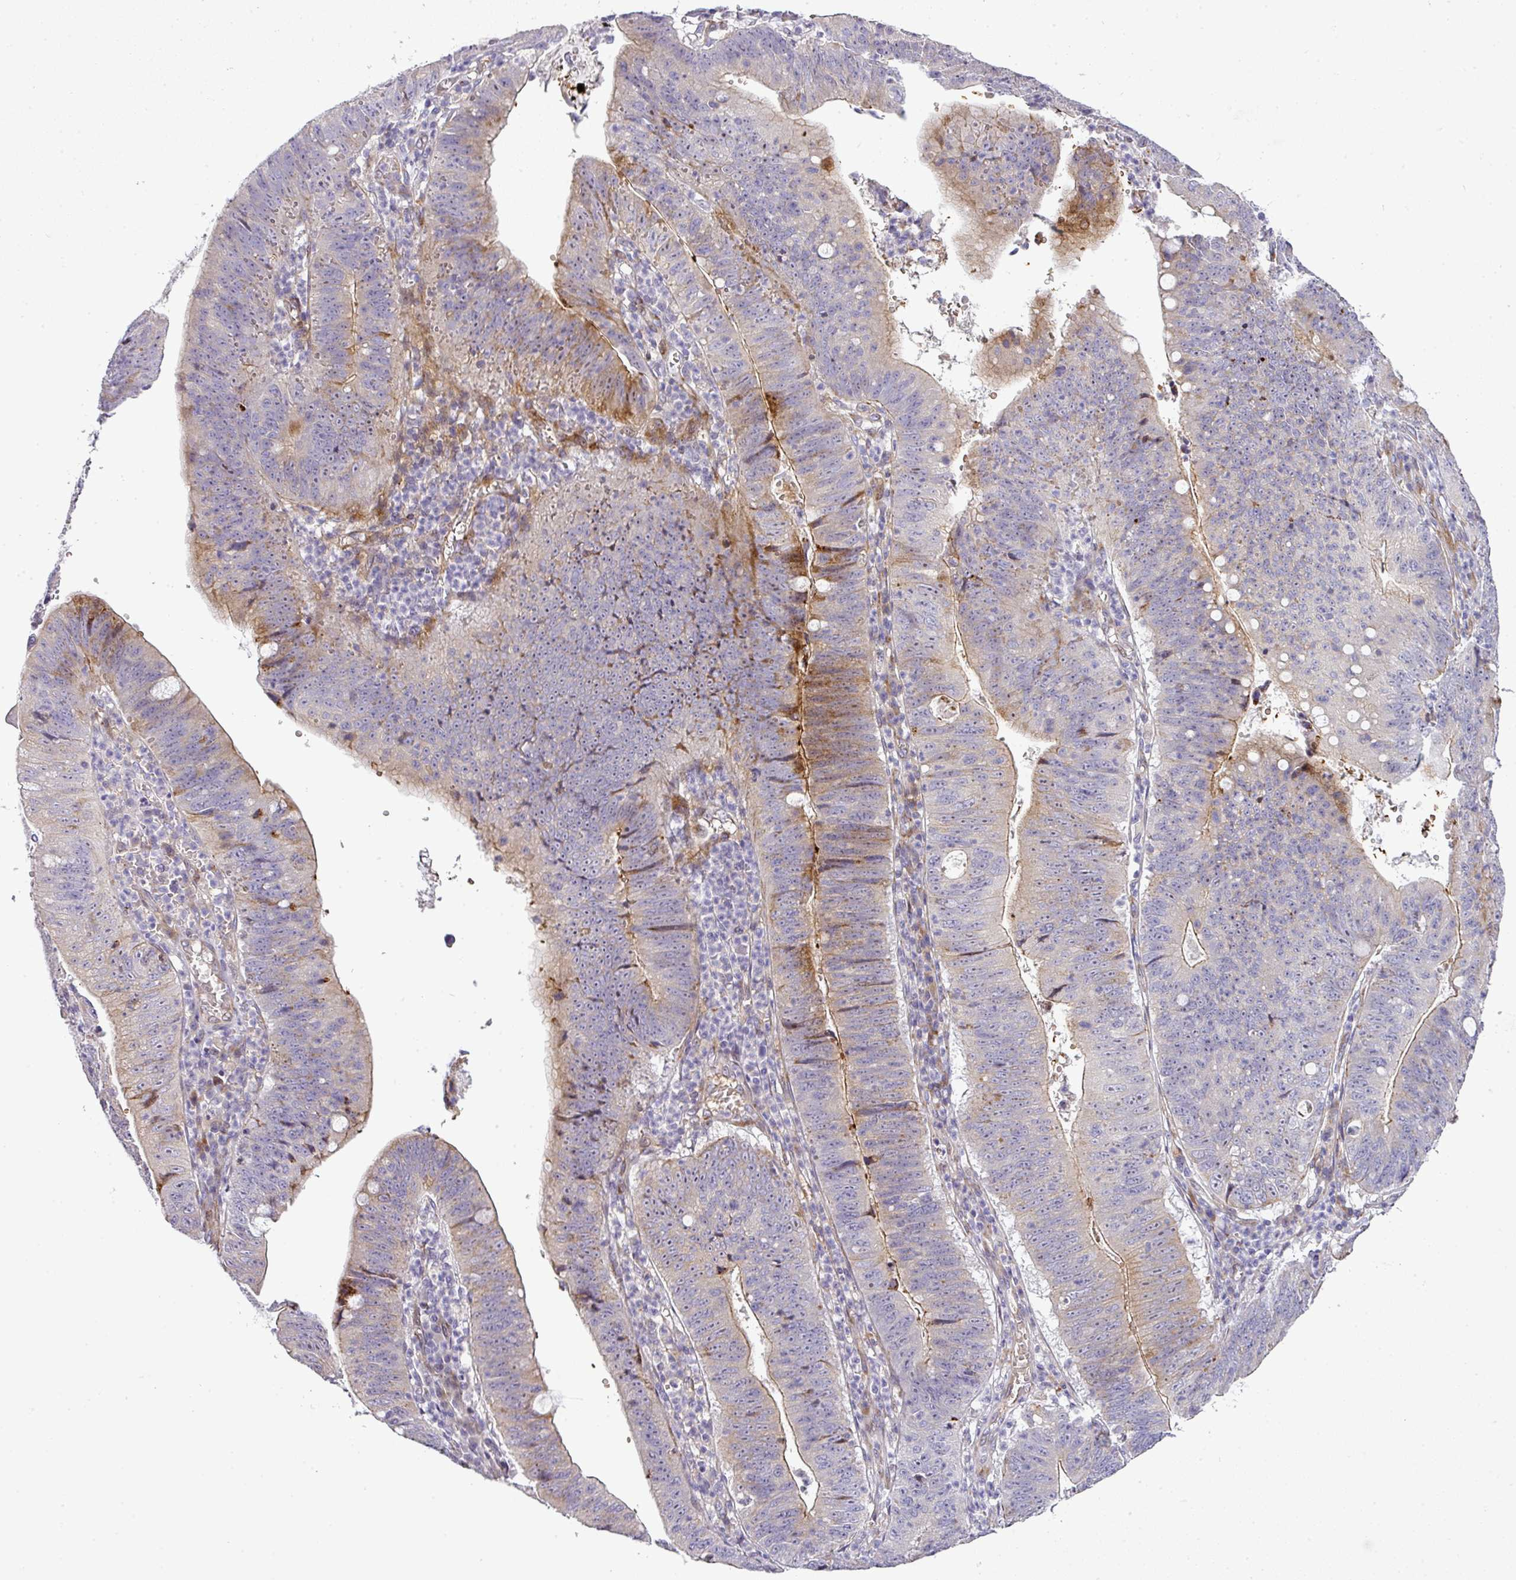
{"staining": {"intensity": "moderate", "quantity": "<25%", "location": "cytoplasmic/membranous"}, "tissue": "stomach cancer", "cell_type": "Tumor cells", "image_type": "cancer", "snomed": [{"axis": "morphology", "description": "Adenocarcinoma, NOS"}, {"axis": "topography", "description": "Stomach"}], "caption": "Stomach adenocarcinoma stained for a protein demonstrates moderate cytoplasmic/membranous positivity in tumor cells.", "gene": "ATP6V1F", "patient": {"sex": "male", "age": 59}}